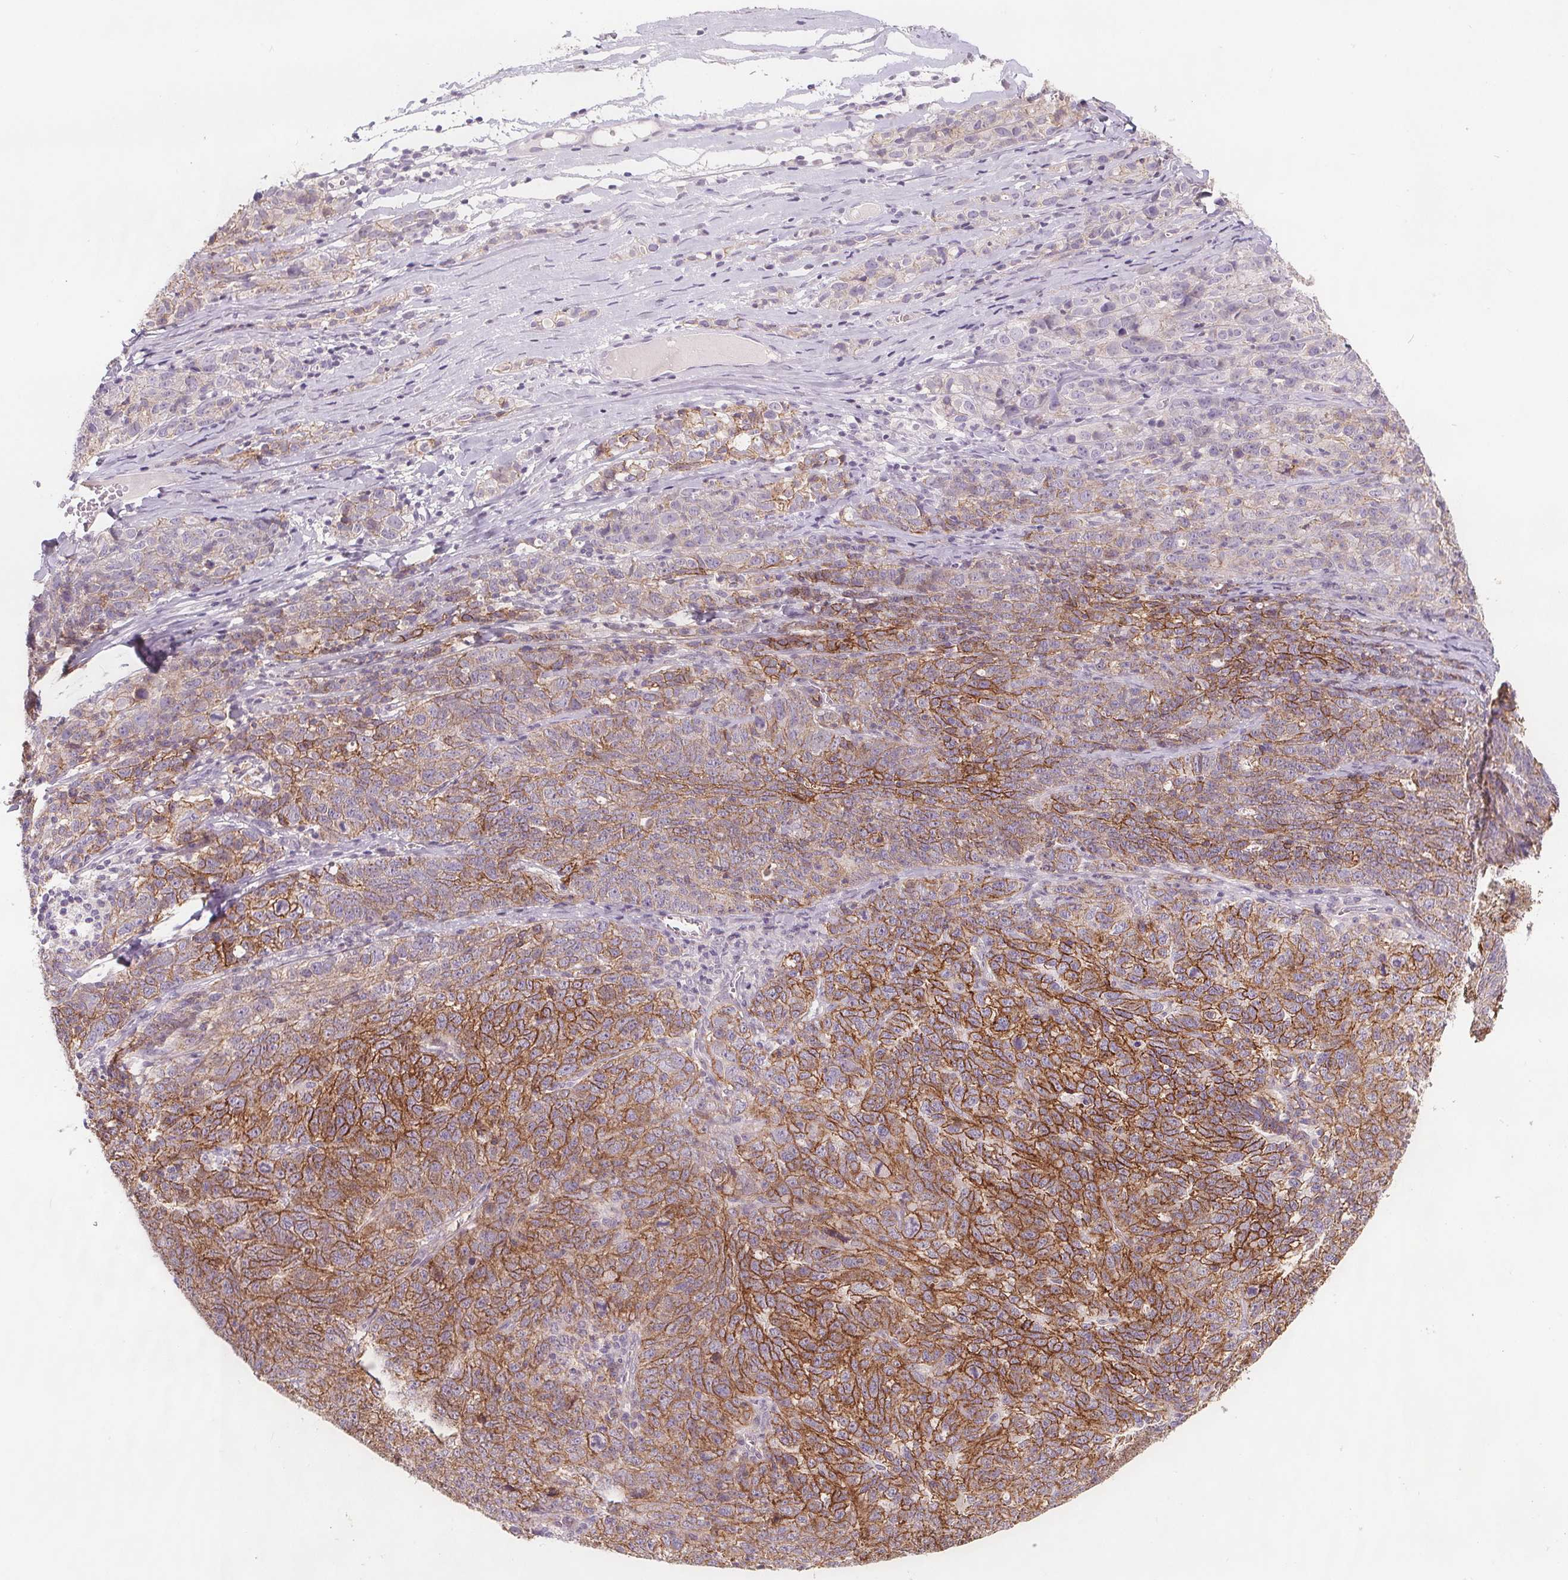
{"staining": {"intensity": "strong", "quantity": ">75%", "location": "cytoplasmic/membranous"}, "tissue": "ovarian cancer", "cell_type": "Tumor cells", "image_type": "cancer", "snomed": [{"axis": "morphology", "description": "Cystadenocarcinoma, serous, NOS"}, {"axis": "topography", "description": "Ovary"}], "caption": "Human ovarian cancer (serous cystadenocarcinoma) stained for a protein (brown) shows strong cytoplasmic/membranous positive staining in about >75% of tumor cells.", "gene": "ATP1A1", "patient": {"sex": "female", "age": 71}}